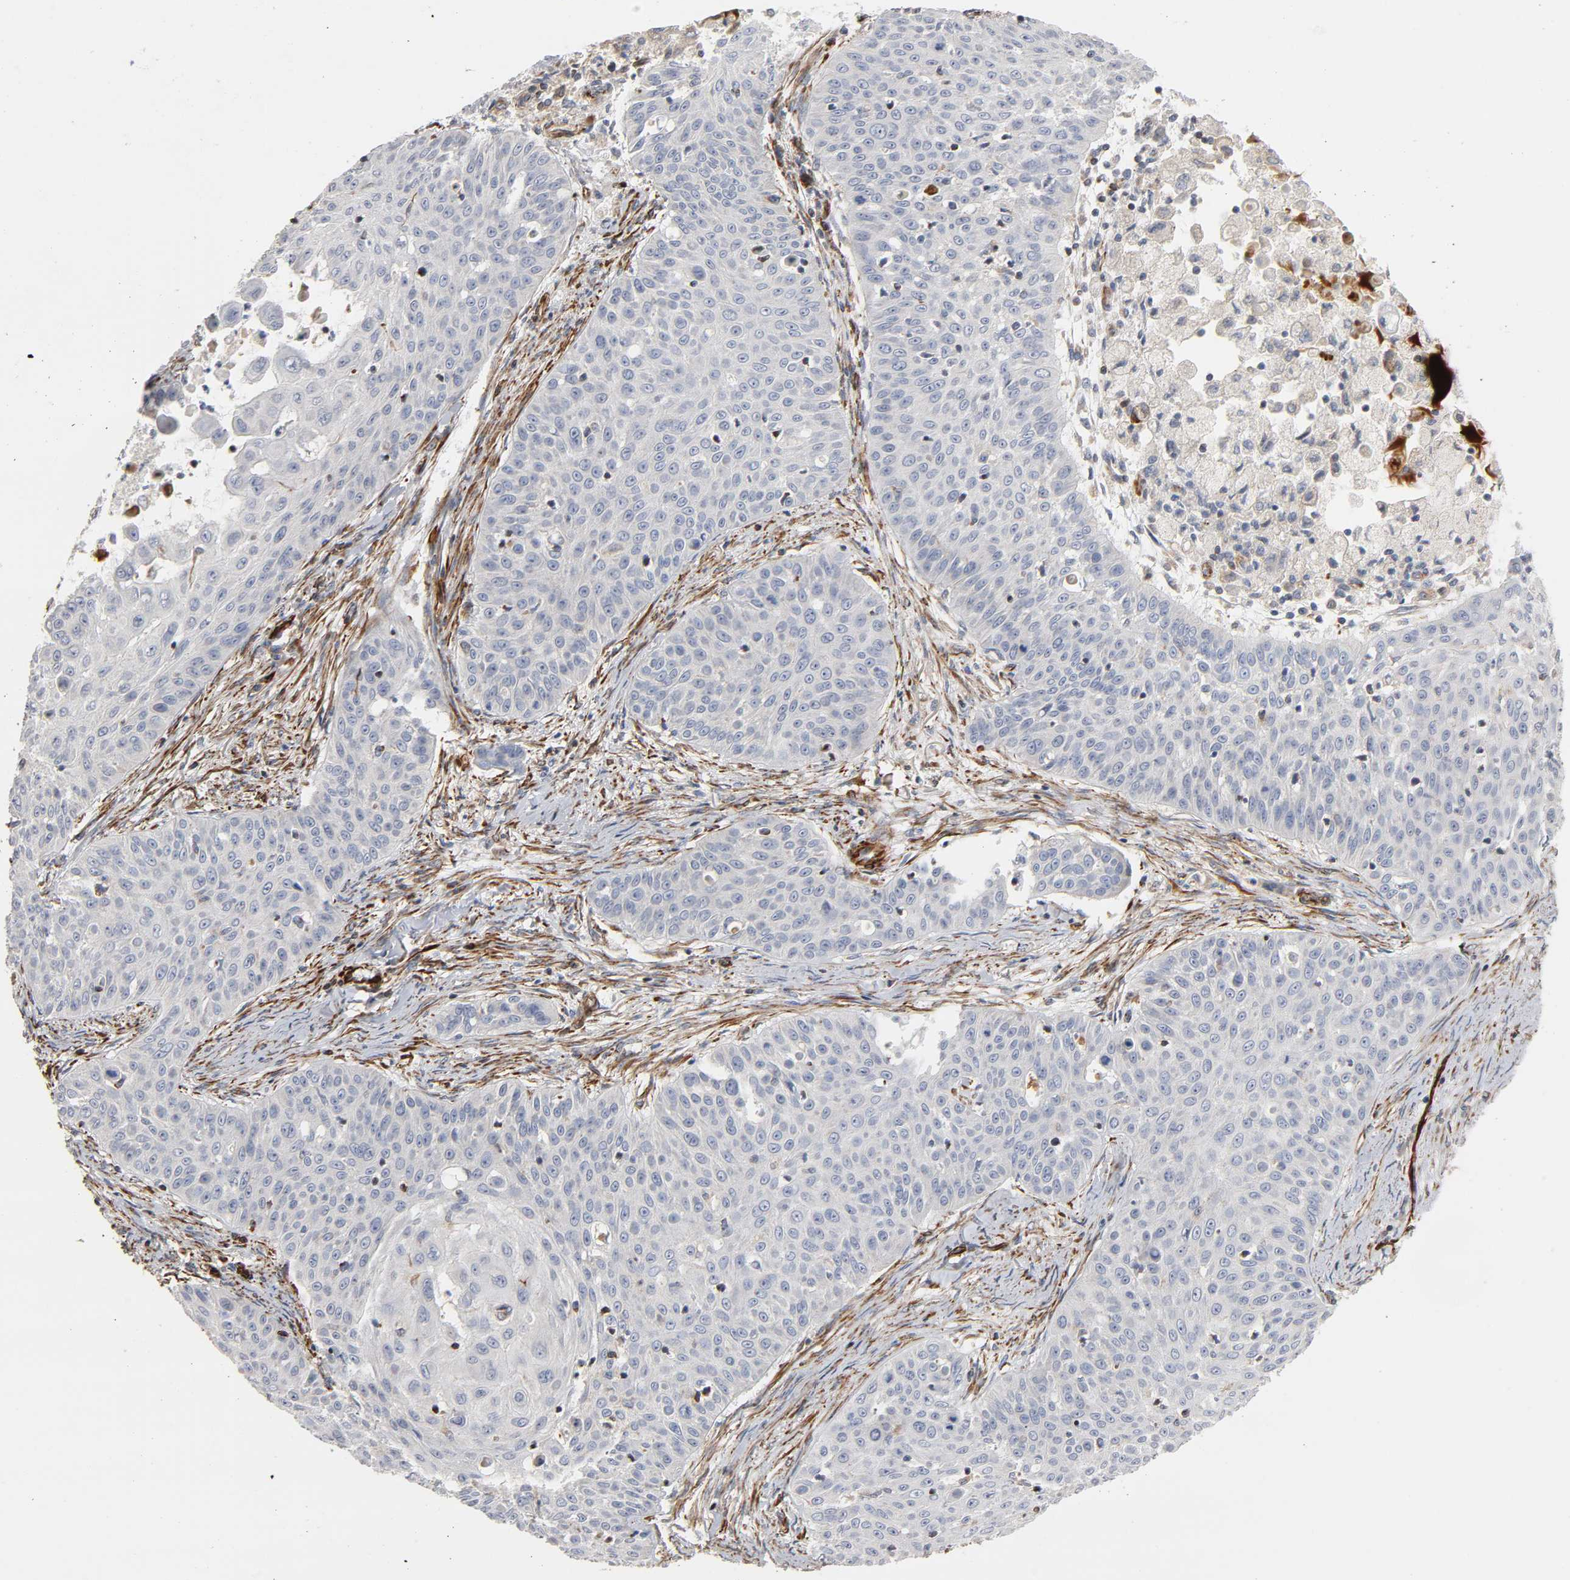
{"staining": {"intensity": "negative", "quantity": "none", "location": "none"}, "tissue": "skin cancer", "cell_type": "Tumor cells", "image_type": "cancer", "snomed": [{"axis": "morphology", "description": "Squamous cell carcinoma, NOS"}, {"axis": "topography", "description": "Skin"}], "caption": "Immunohistochemistry photomicrograph of human skin cancer stained for a protein (brown), which shows no positivity in tumor cells.", "gene": "FAM118A", "patient": {"sex": "female", "age": 88}}